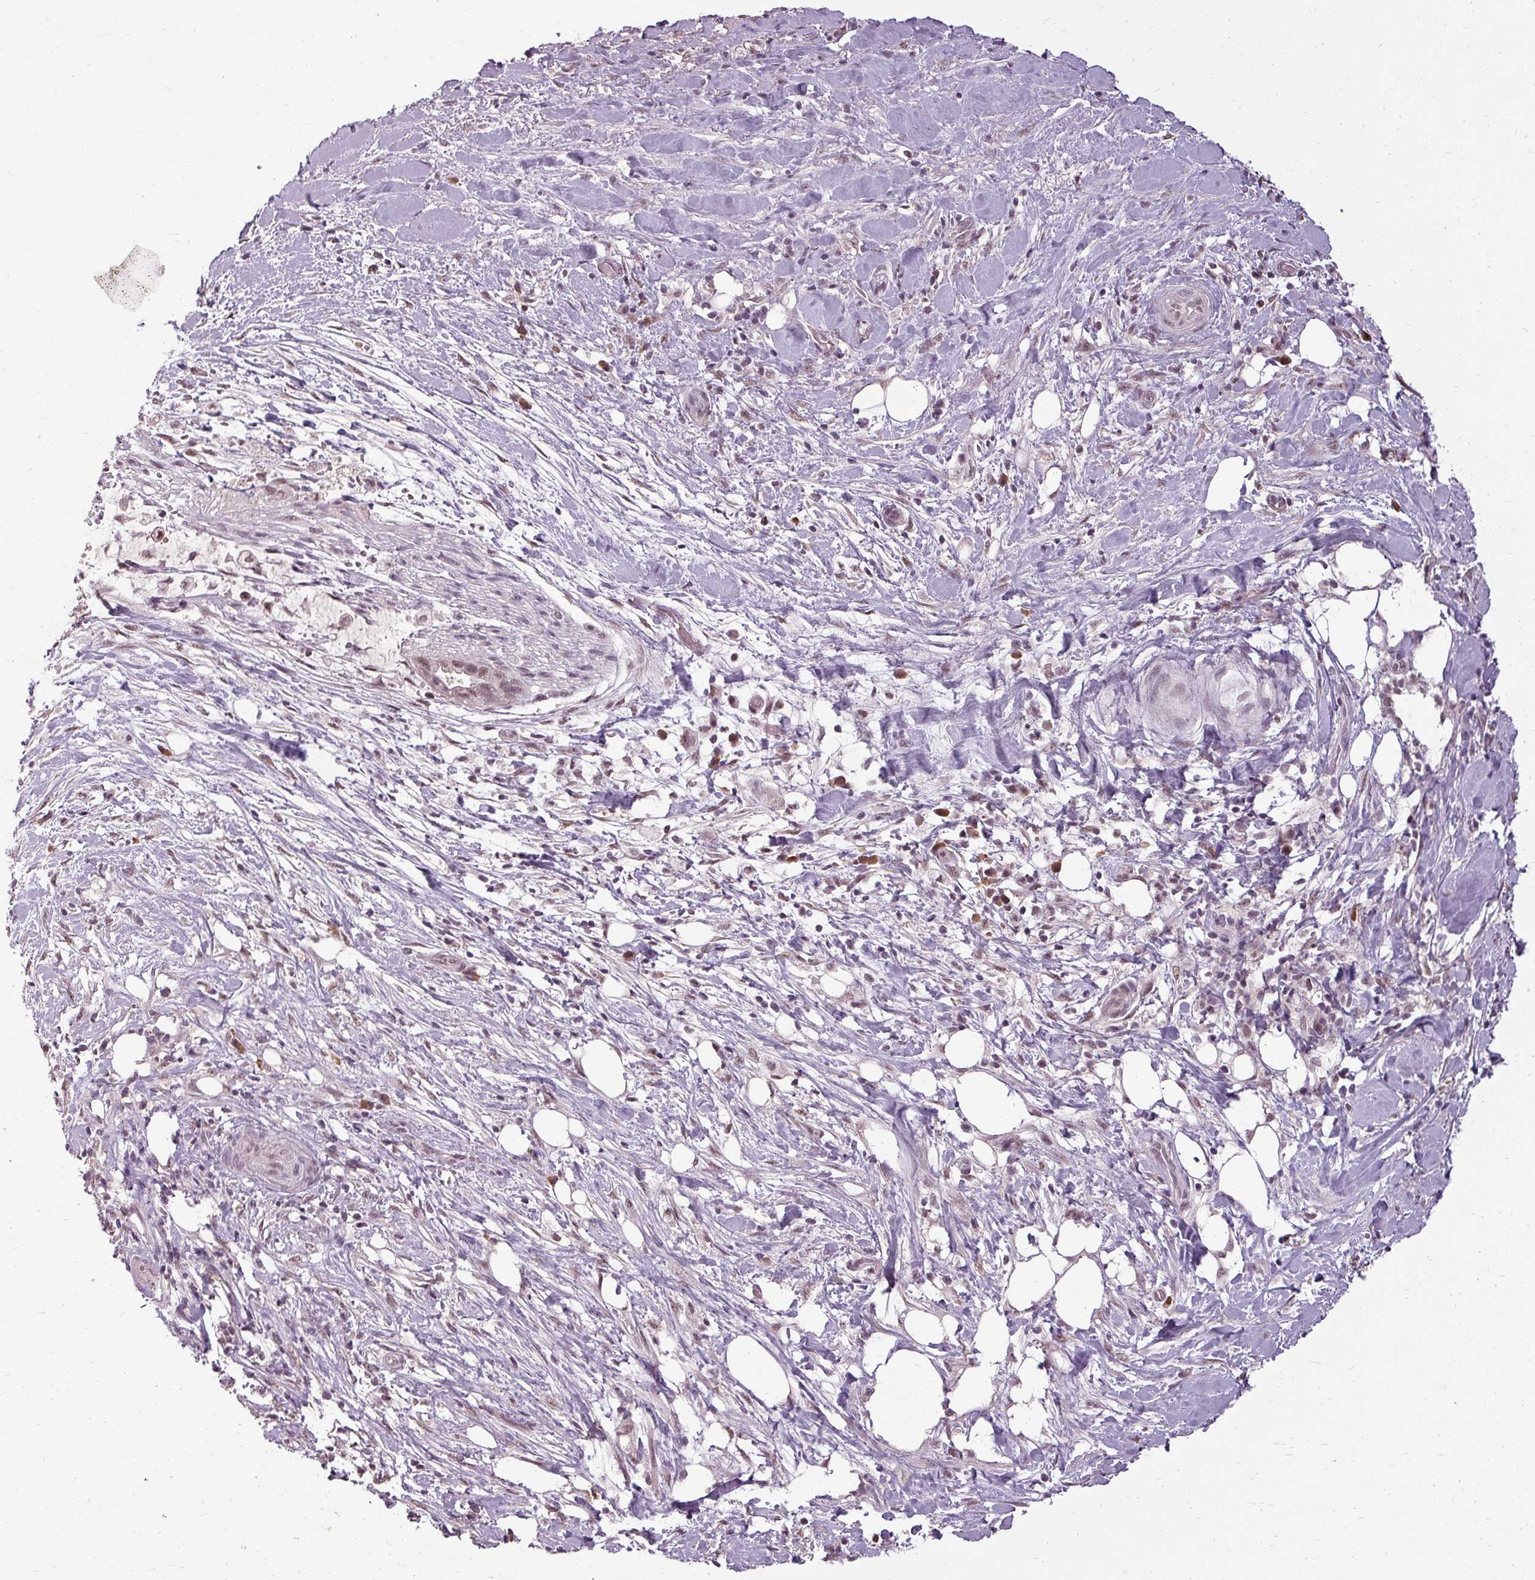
{"staining": {"intensity": "moderate", "quantity": ">75%", "location": "cytoplasmic/membranous,nuclear"}, "tissue": "pancreatic cancer", "cell_type": "Tumor cells", "image_type": "cancer", "snomed": [{"axis": "morphology", "description": "Adenocarcinoma, NOS"}, {"axis": "topography", "description": "Pancreas"}], "caption": "A medium amount of moderate cytoplasmic/membranous and nuclear positivity is identified in approximately >75% of tumor cells in pancreatic cancer tissue.", "gene": "BCAS3", "patient": {"sex": "male", "age": 44}}